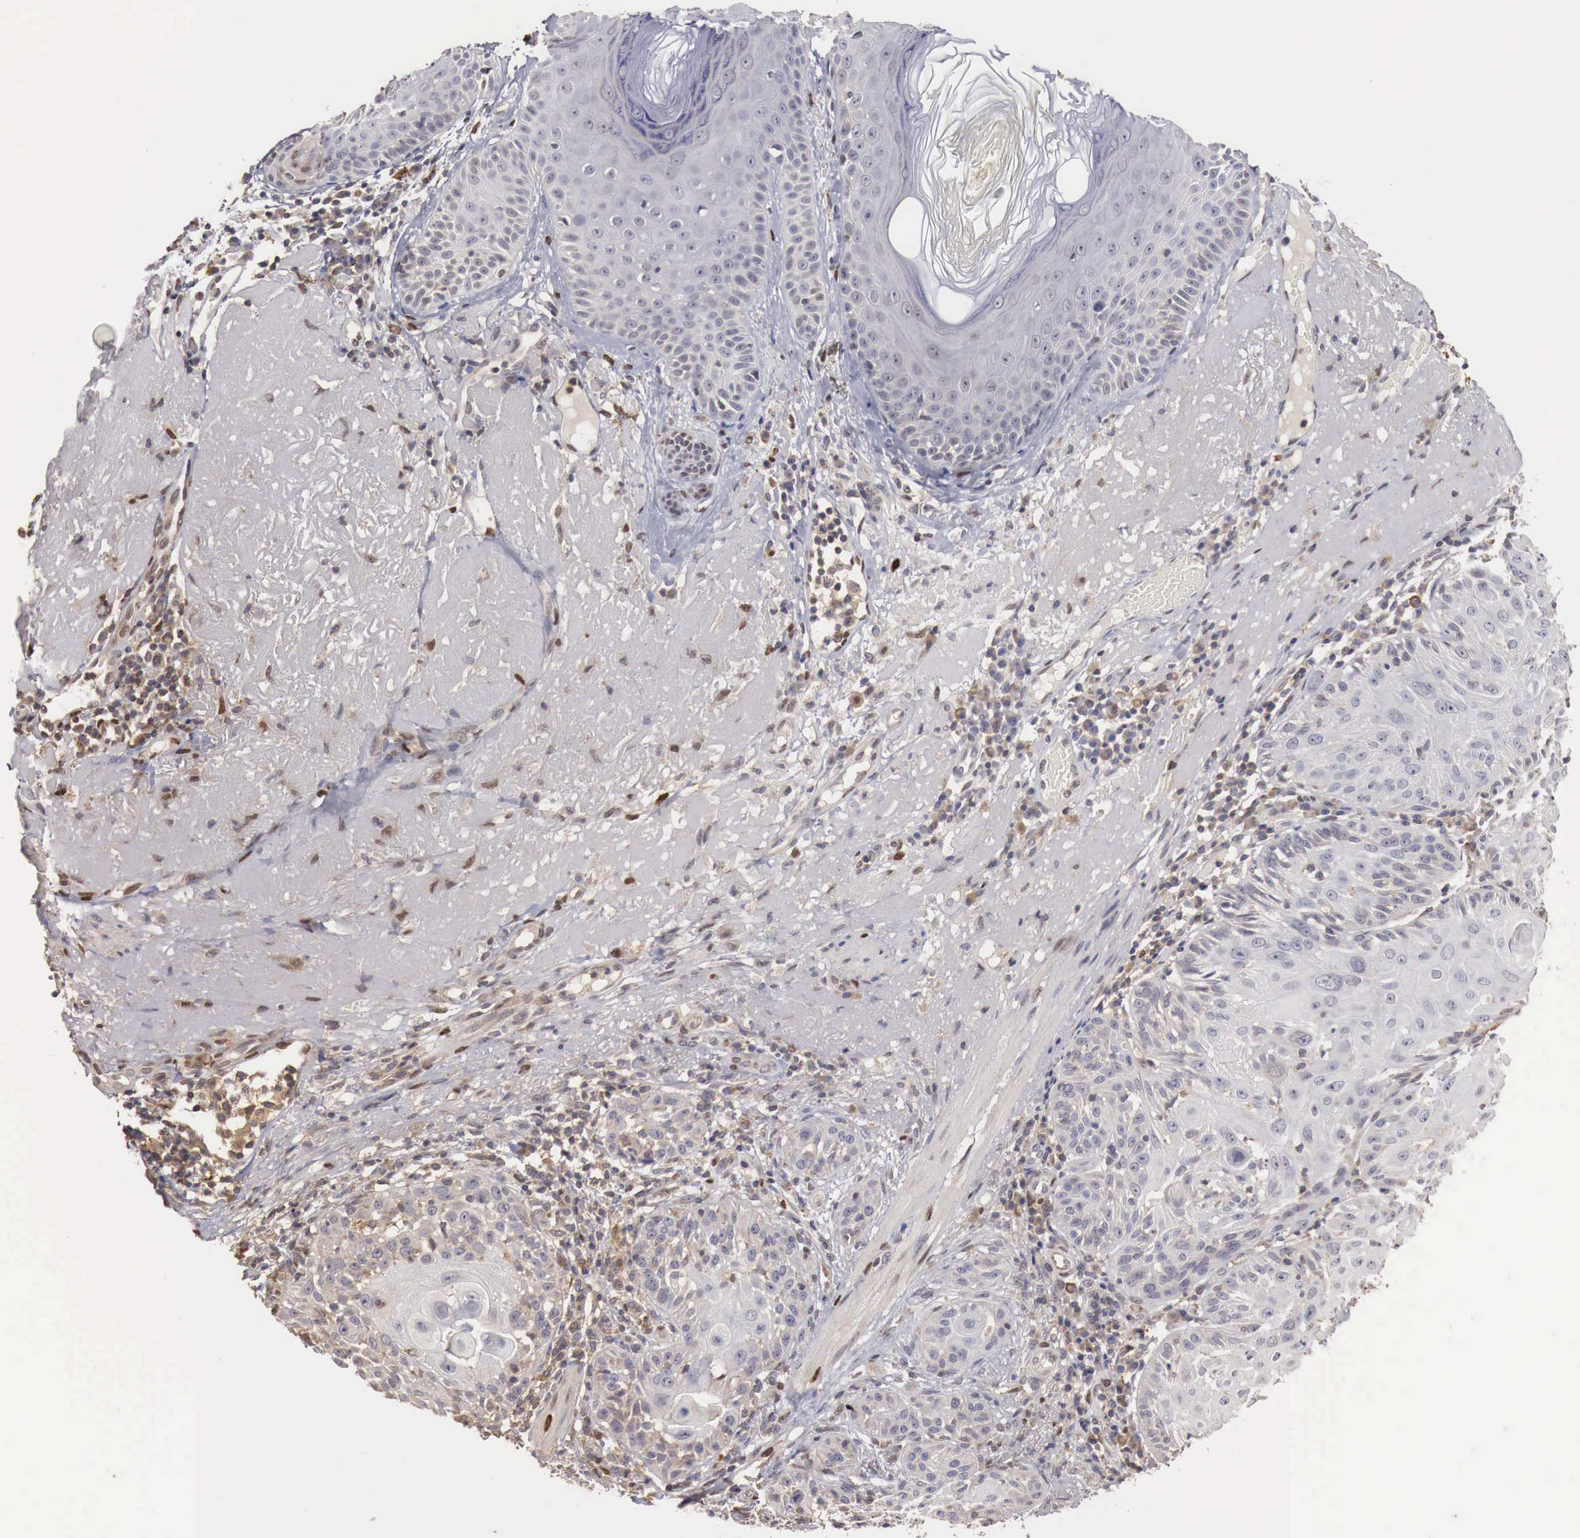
{"staining": {"intensity": "negative", "quantity": "none", "location": "none"}, "tissue": "skin cancer", "cell_type": "Tumor cells", "image_type": "cancer", "snomed": [{"axis": "morphology", "description": "Squamous cell carcinoma, NOS"}, {"axis": "topography", "description": "Skin"}], "caption": "An immunohistochemistry (IHC) image of skin cancer (squamous cell carcinoma) is shown. There is no staining in tumor cells of skin cancer (squamous cell carcinoma).", "gene": "KHDRBS2", "patient": {"sex": "female", "age": 89}}